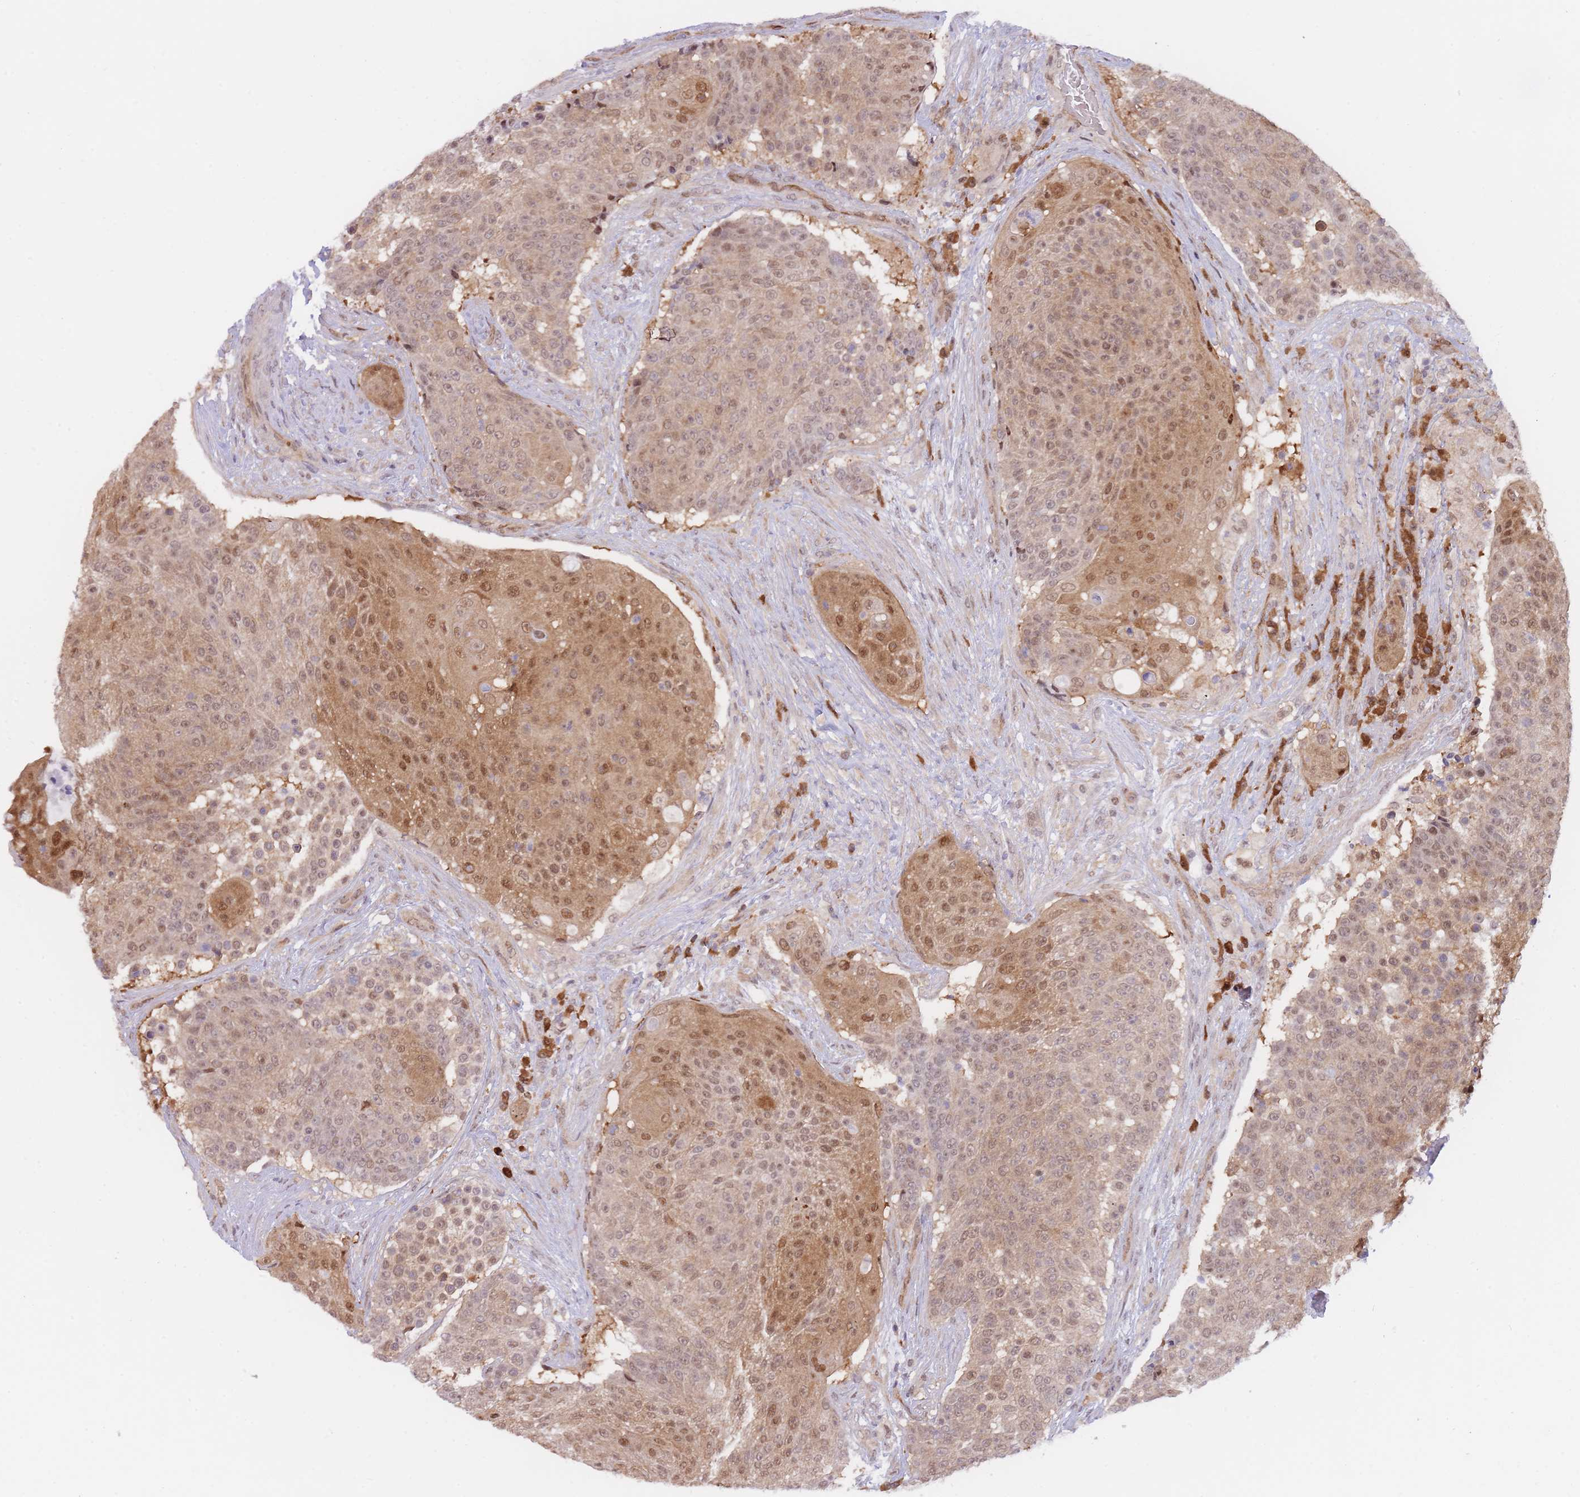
{"staining": {"intensity": "moderate", "quantity": ">75%", "location": "cytoplasmic/membranous,nuclear"}, "tissue": "urothelial cancer", "cell_type": "Tumor cells", "image_type": "cancer", "snomed": [{"axis": "morphology", "description": "Urothelial carcinoma, High grade"}, {"axis": "topography", "description": "Urinary bladder"}], "caption": "Immunohistochemical staining of human urothelial carcinoma (high-grade) reveals moderate cytoplasmic/membranous and nuclear protein expression in approximately >75% of tumor cells.", "gene": "NSFL1C", "patient": {"sex": "female", "age": 63}}